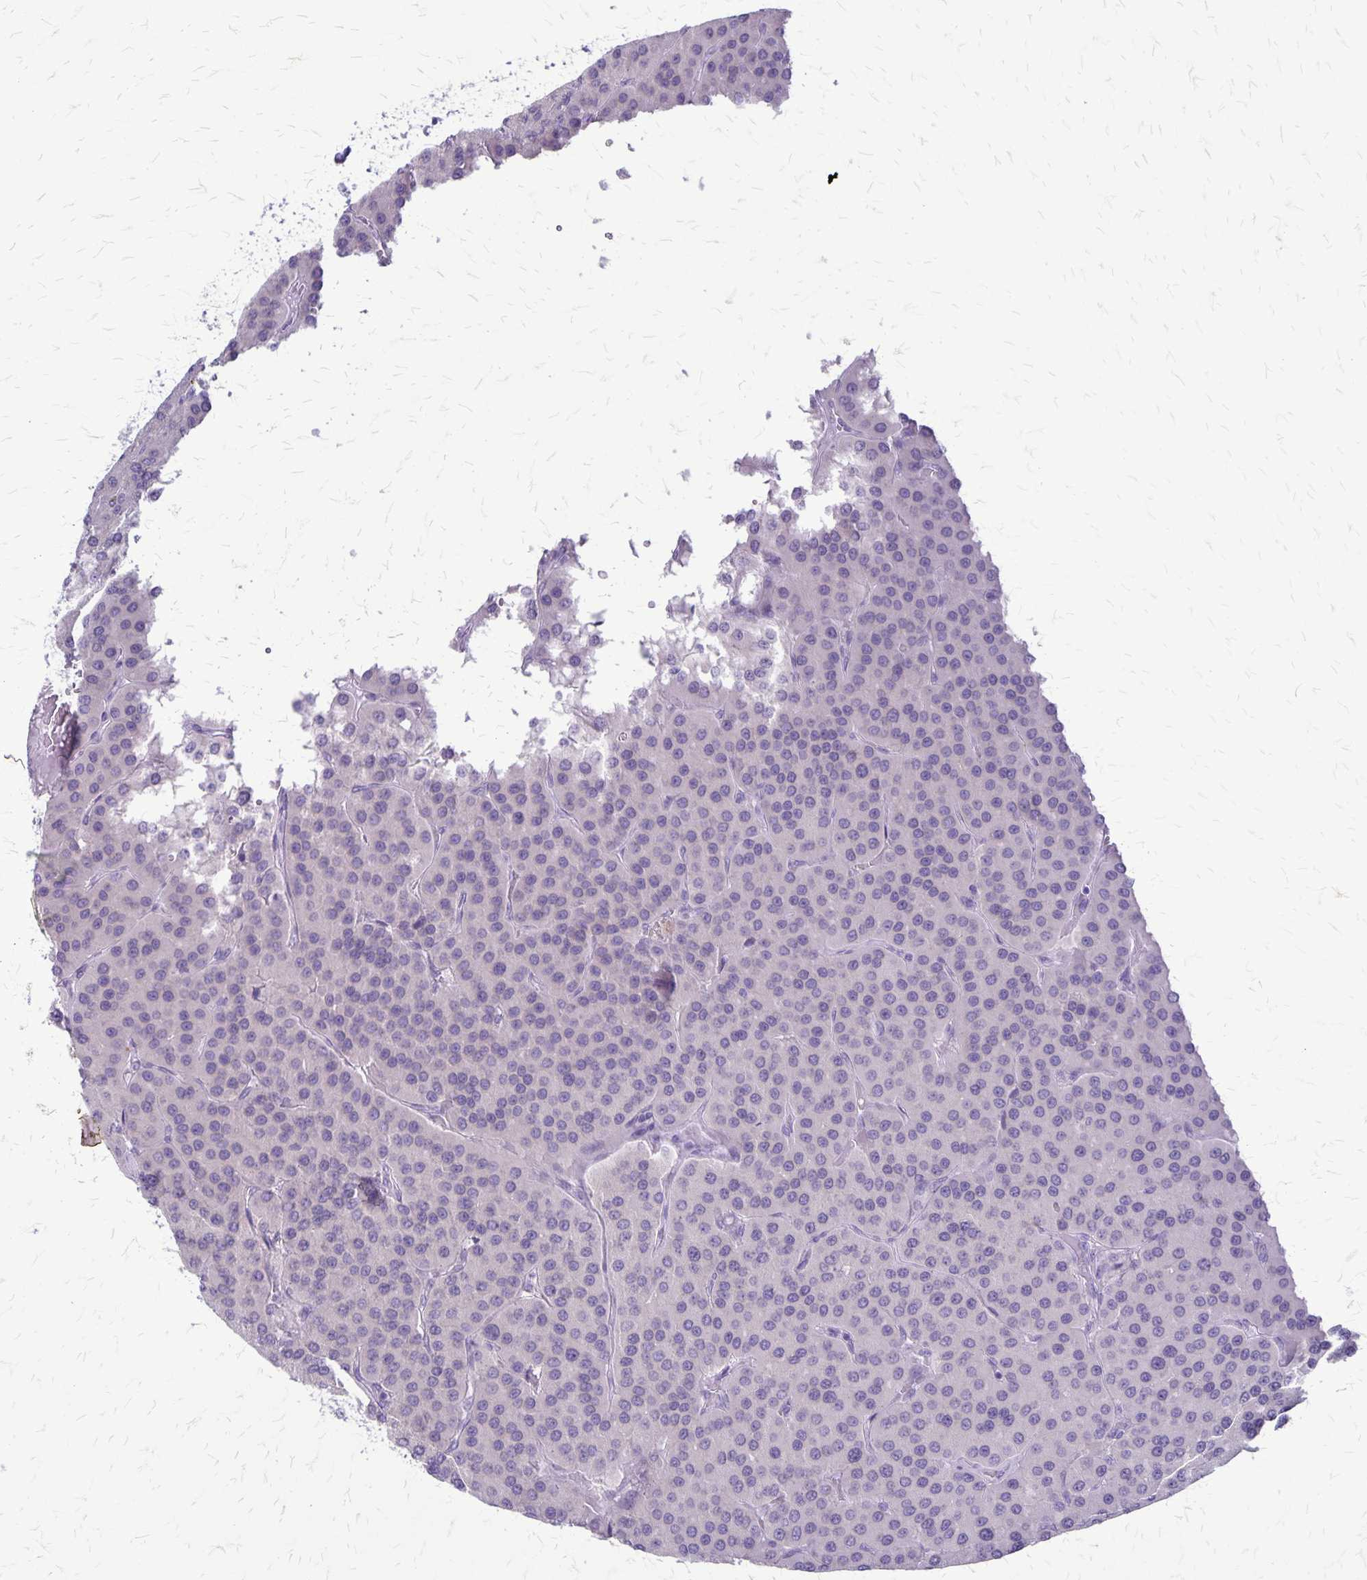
{"staining": {"intensity": "negative", "quantity": "none", "location": "none"}, "tissue": "parathyroid gland", "cell_type": "Glandular cells", "image_type": "normal", "snomed": [{"axis": "morphology", "description": "Normal tissue, NOS"}, {"axis": "morphology", "description": "Adenoma, NOS"}, {"axis": "topography", "description": "Parathyroid gland"}], "caption": "Parathyroid gland was stained to show a protein in brown. There is no significant staining in glandular cells. The staining was performed using DAB to visualize the protein expression in brown, while the nuclei were stained in blue with hematoxylin (Magnification: 20x).", "gene": "PLXNB3", "patient": {"sex": "female", "age": 86}}